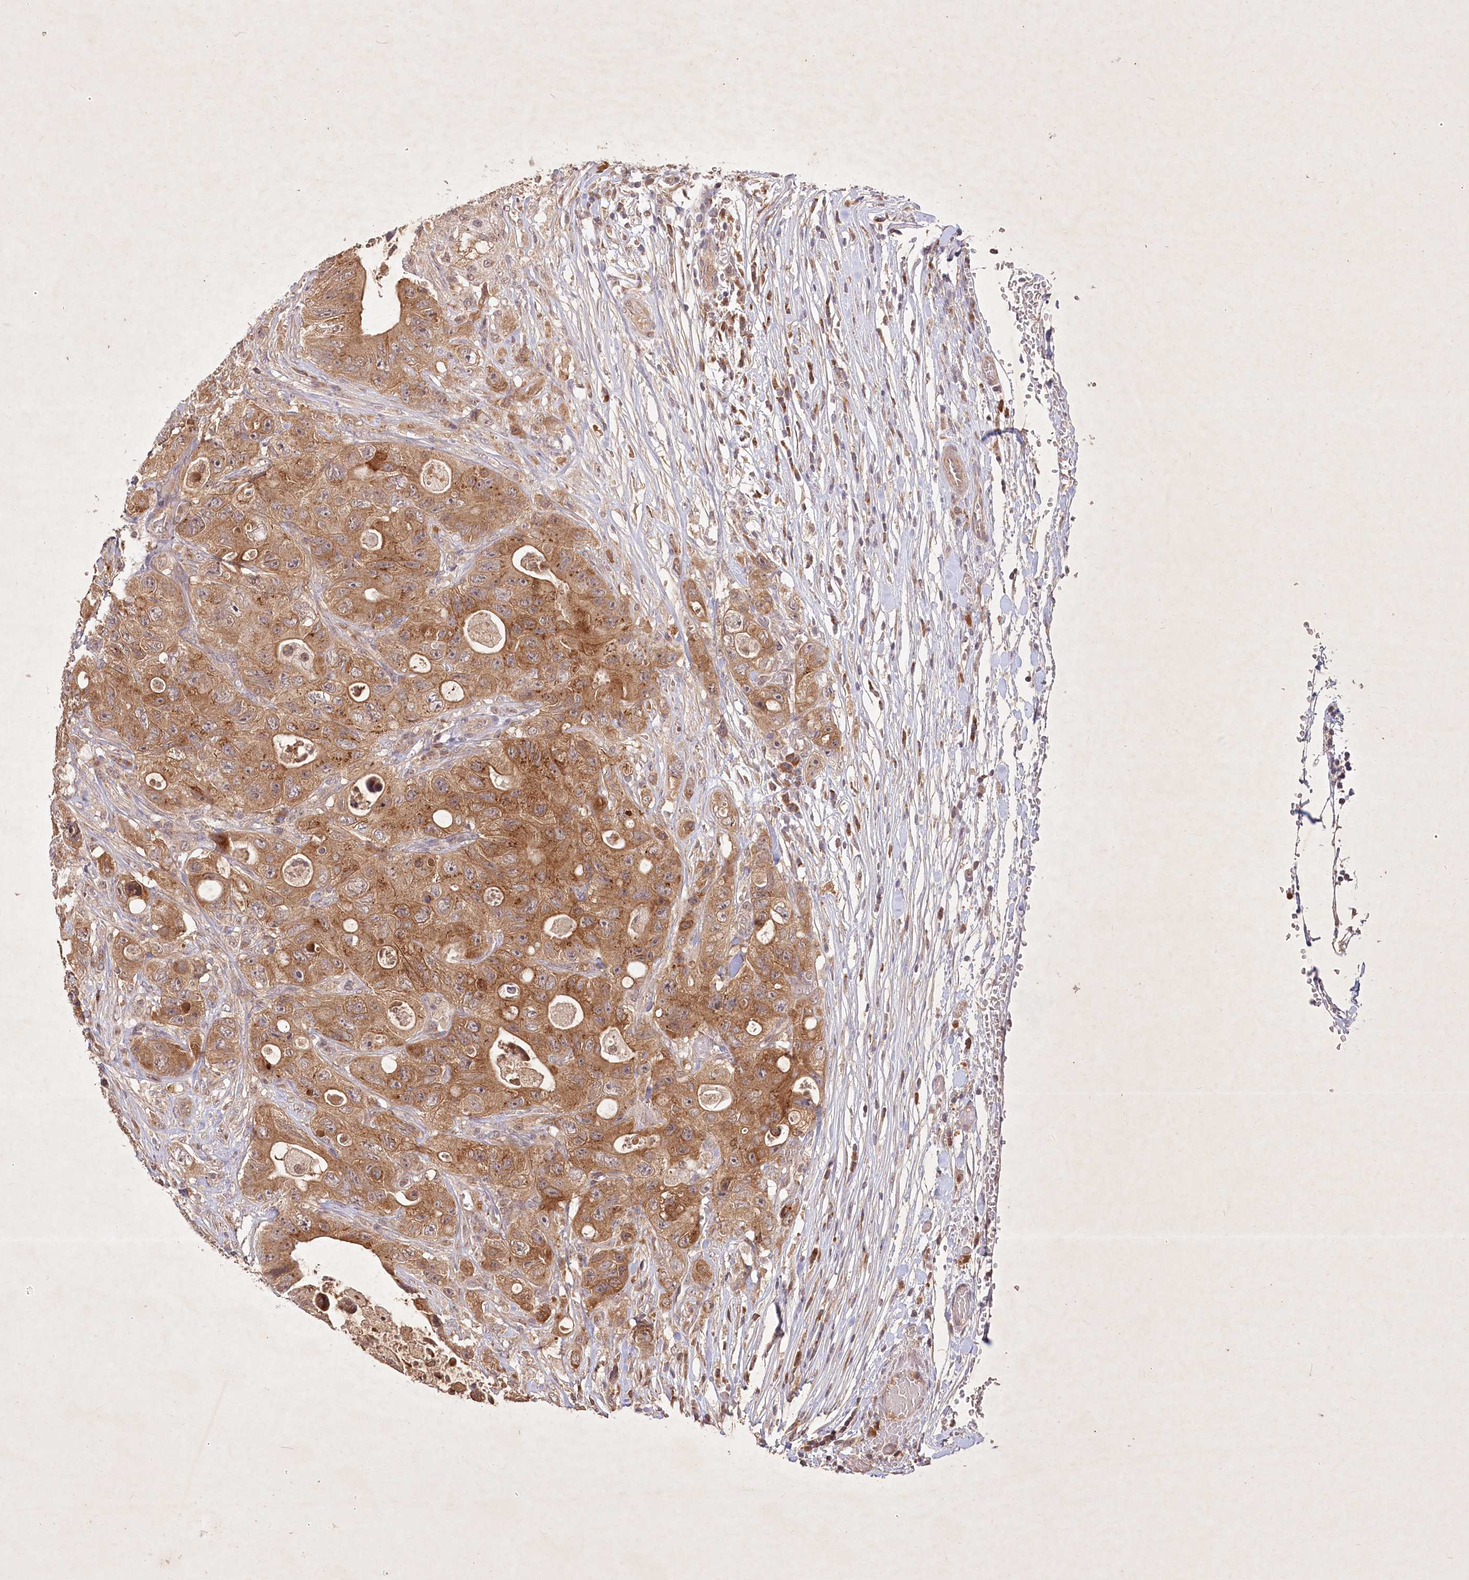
{"staining": {"intensity": "moderate", "quantity": ">75%", "location": "cytoplasmic/membranous"}, "tissue": "colorectal cancer", "cell_type": "Tumor cells", "image_type": "cancer", "snomed": [{"axis": "morphology", "description": "Adenocarcinoma, NOS"}, {"axis": "topography", "description": "Colon"}], "caption": "Protein expression by IHC displays moderate cytoplasmic/membranous expression in approximately >75% of tumor cells in colorectal cancer.", "gene": "IRAK1BP1", "patient": {"sex": "female", "age": 46}}